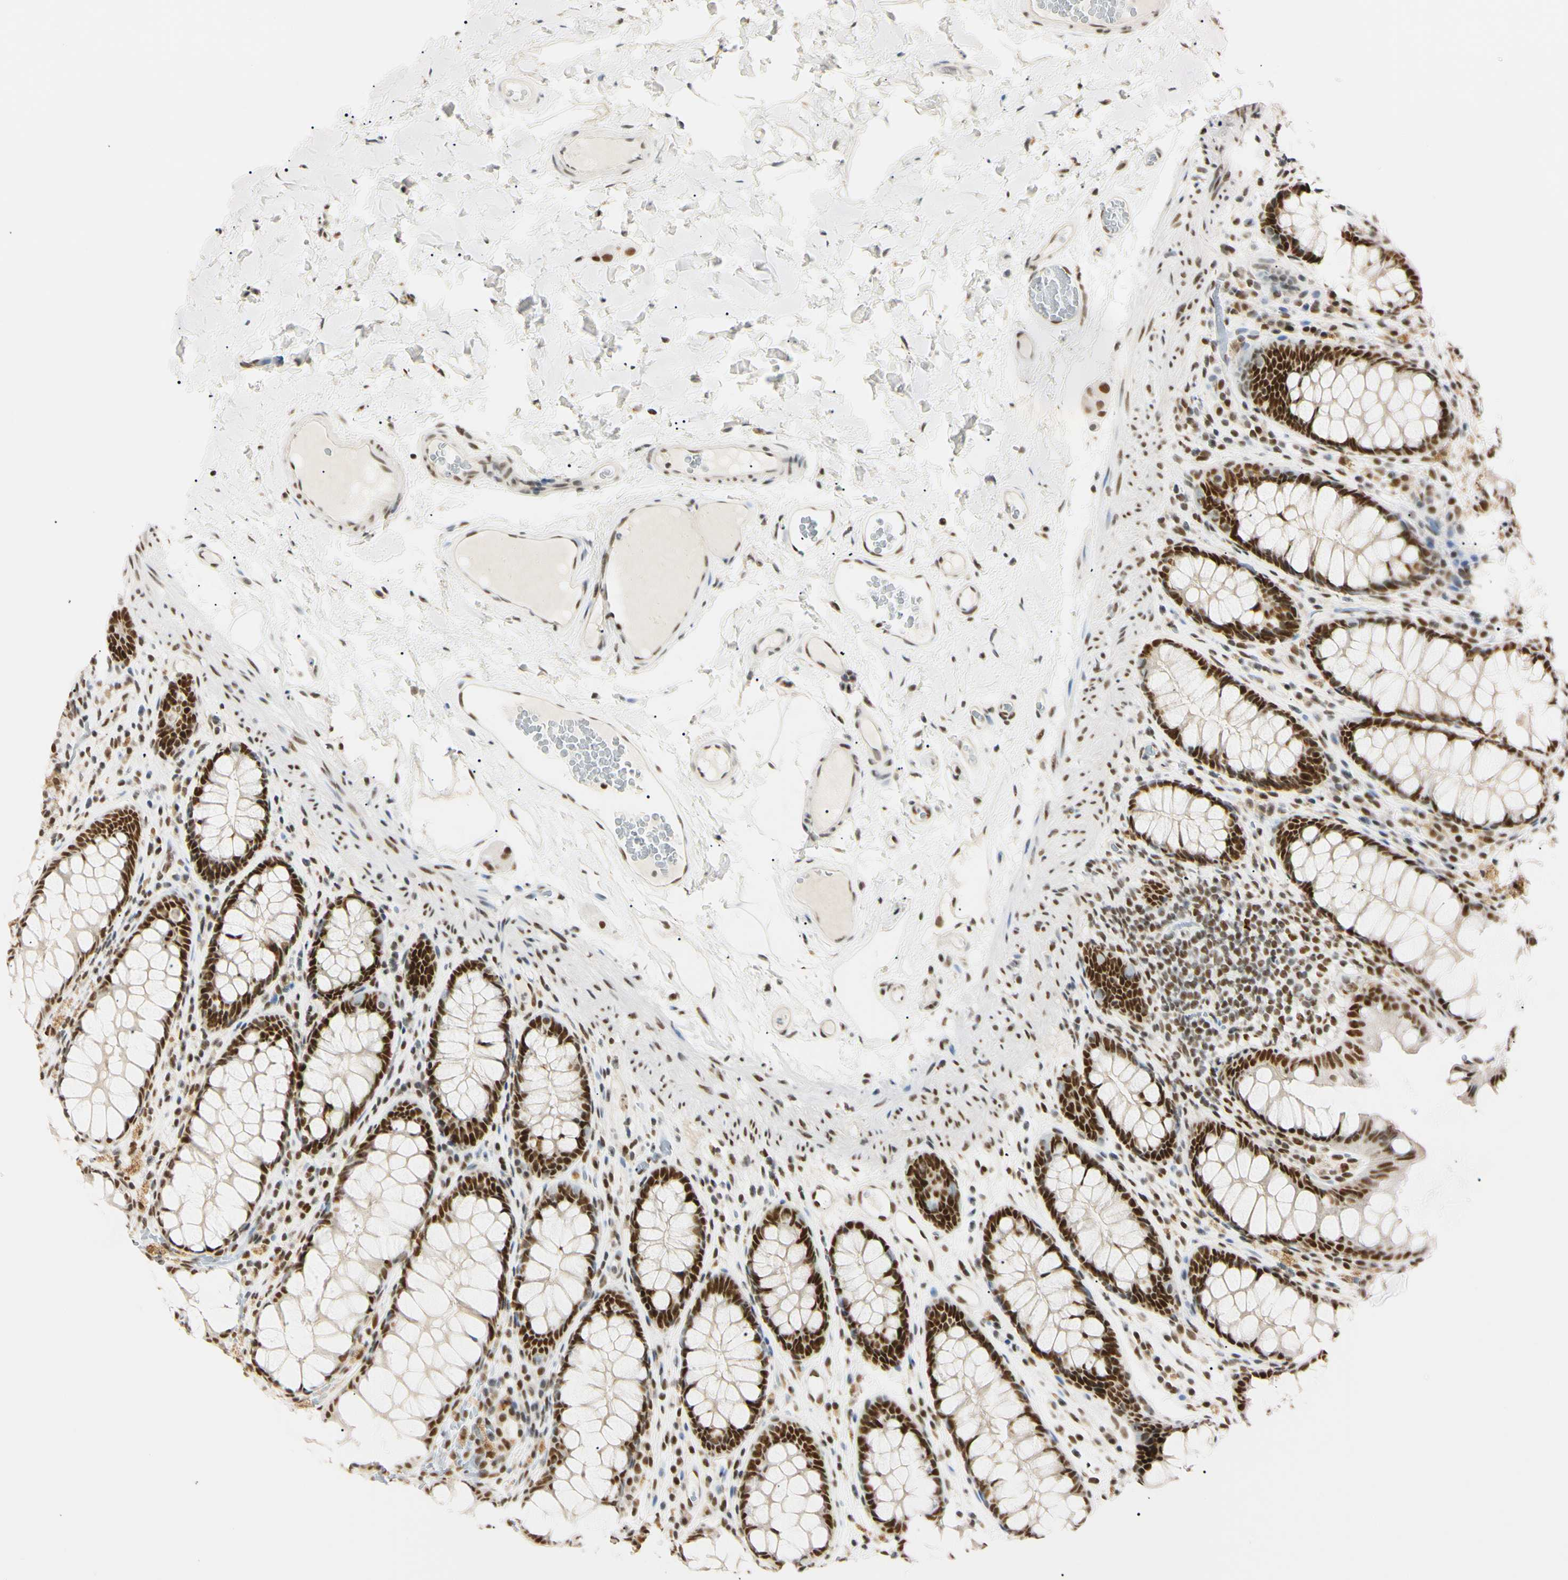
{"staining": {"intensity": "moderate", "quantity": ">75%", "location": "nuclear"}, "tissue": "colon", "cell_type": "Endothelial cells", "image_type": "normal", "snomed": [{"axis": "morphology", "description": "Normal tissue, NOS"}, {"axis": "topography", "description": "Colon"}], "caption": "Endothelial cells reveal medium levels of moderate nuclear staining in approximately >75% of cells in unremarkable colon. The protein of interest is stained brown, and the nuclei are stained in blue (DAB IHC with brightfield microscopy, high magnification).", "gene": "ZNF134", "patient": {"sex": "female", "age": 55}}